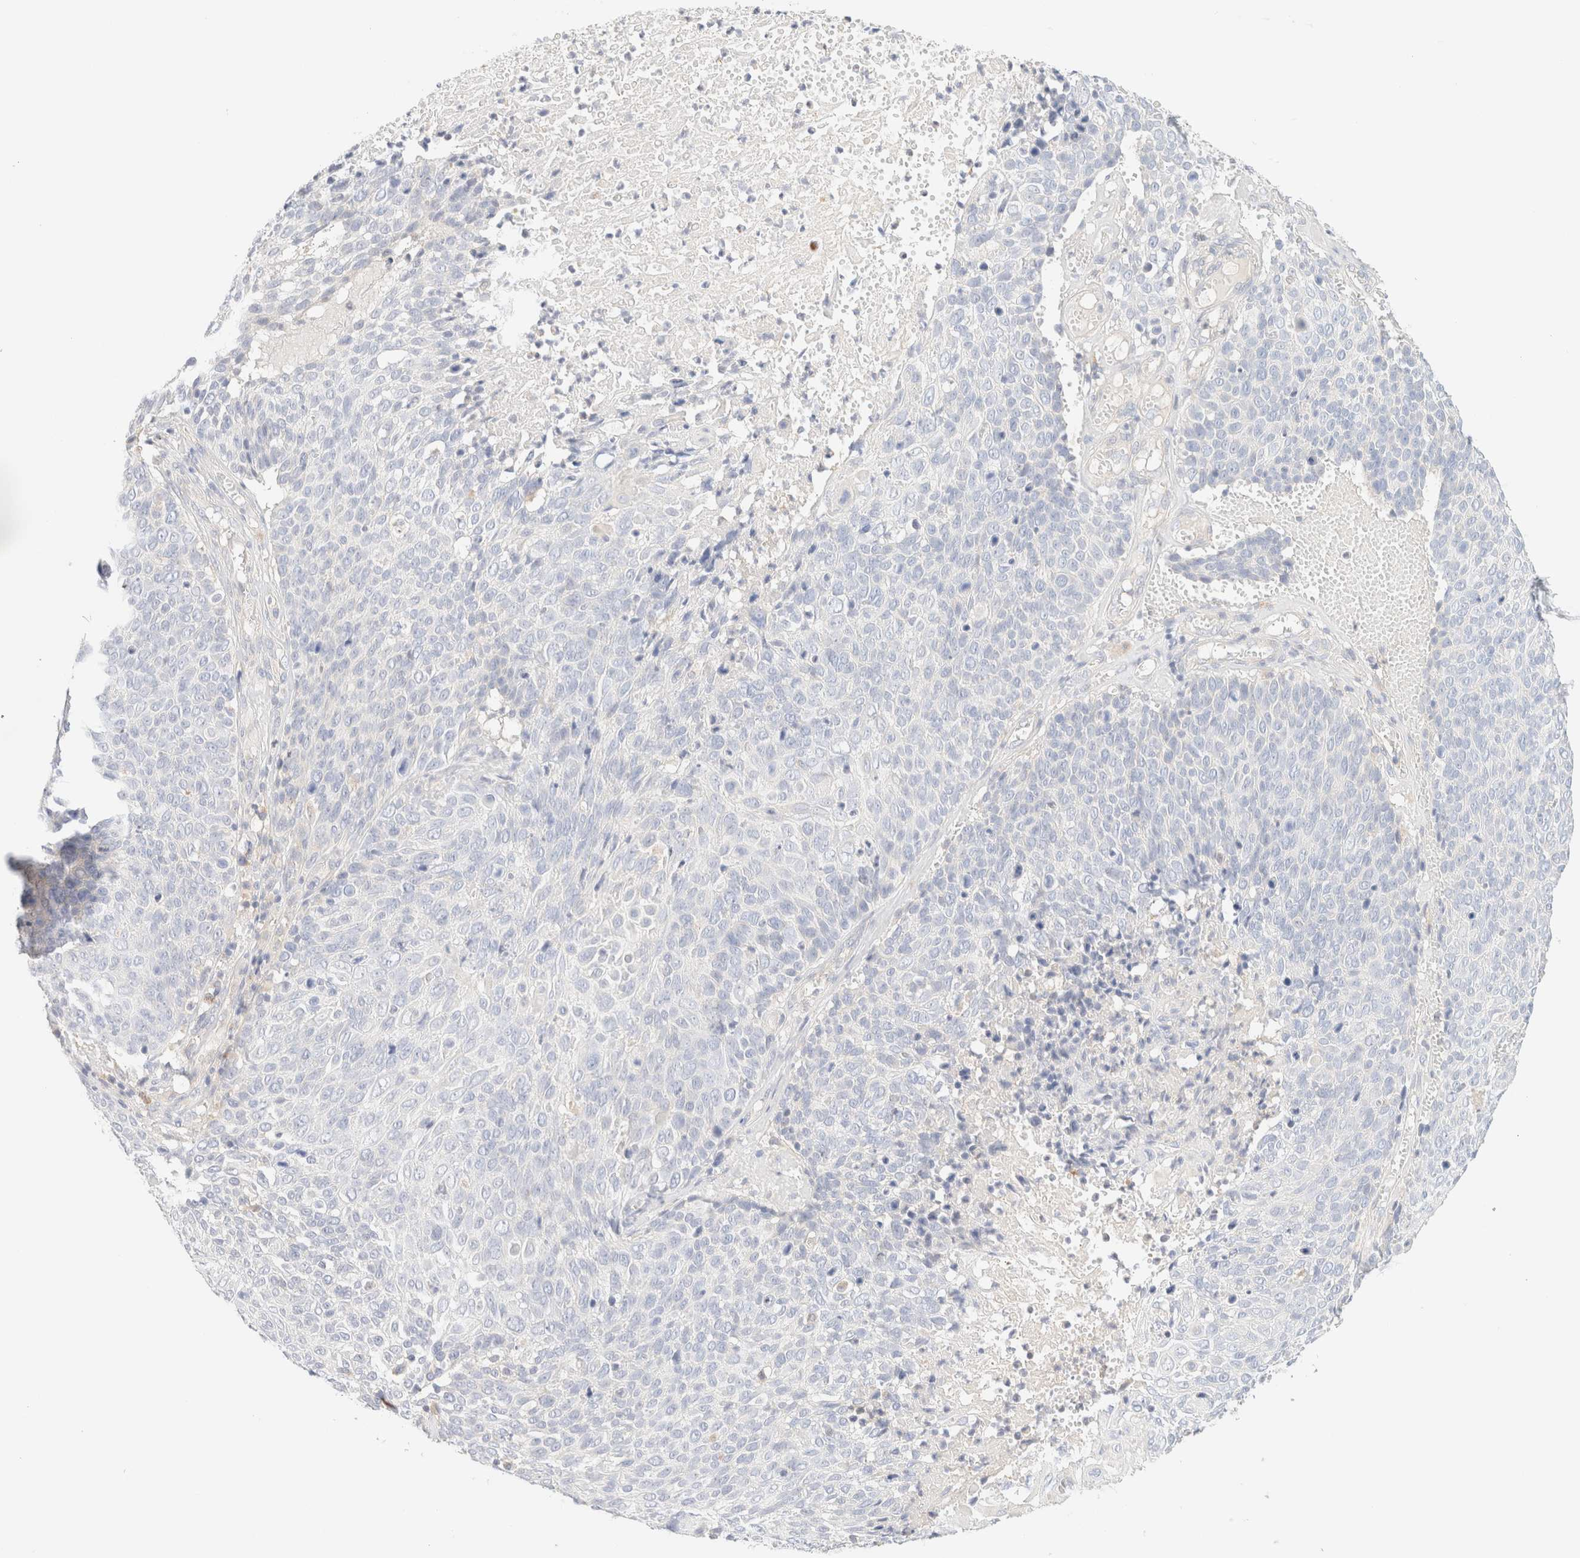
{"staining": {"intensity": "negative", "quantity": "none", "location": "none"}, "tissue": "cervical cancer", "cell_type": "Tumor cells", "image_type": "cancer", "snomed": [{"axis": "morphology", "description": "Squamous cell carcinoma, NOS"}, {"axis": "topography", "description": "Cervix"}], "caption": "This is an IHC image of squamous cell carcinoma (cervical). There is no expression in tumor cells.", "gene": "SARM1", "patient": {"sex": "female", "age": 74}}